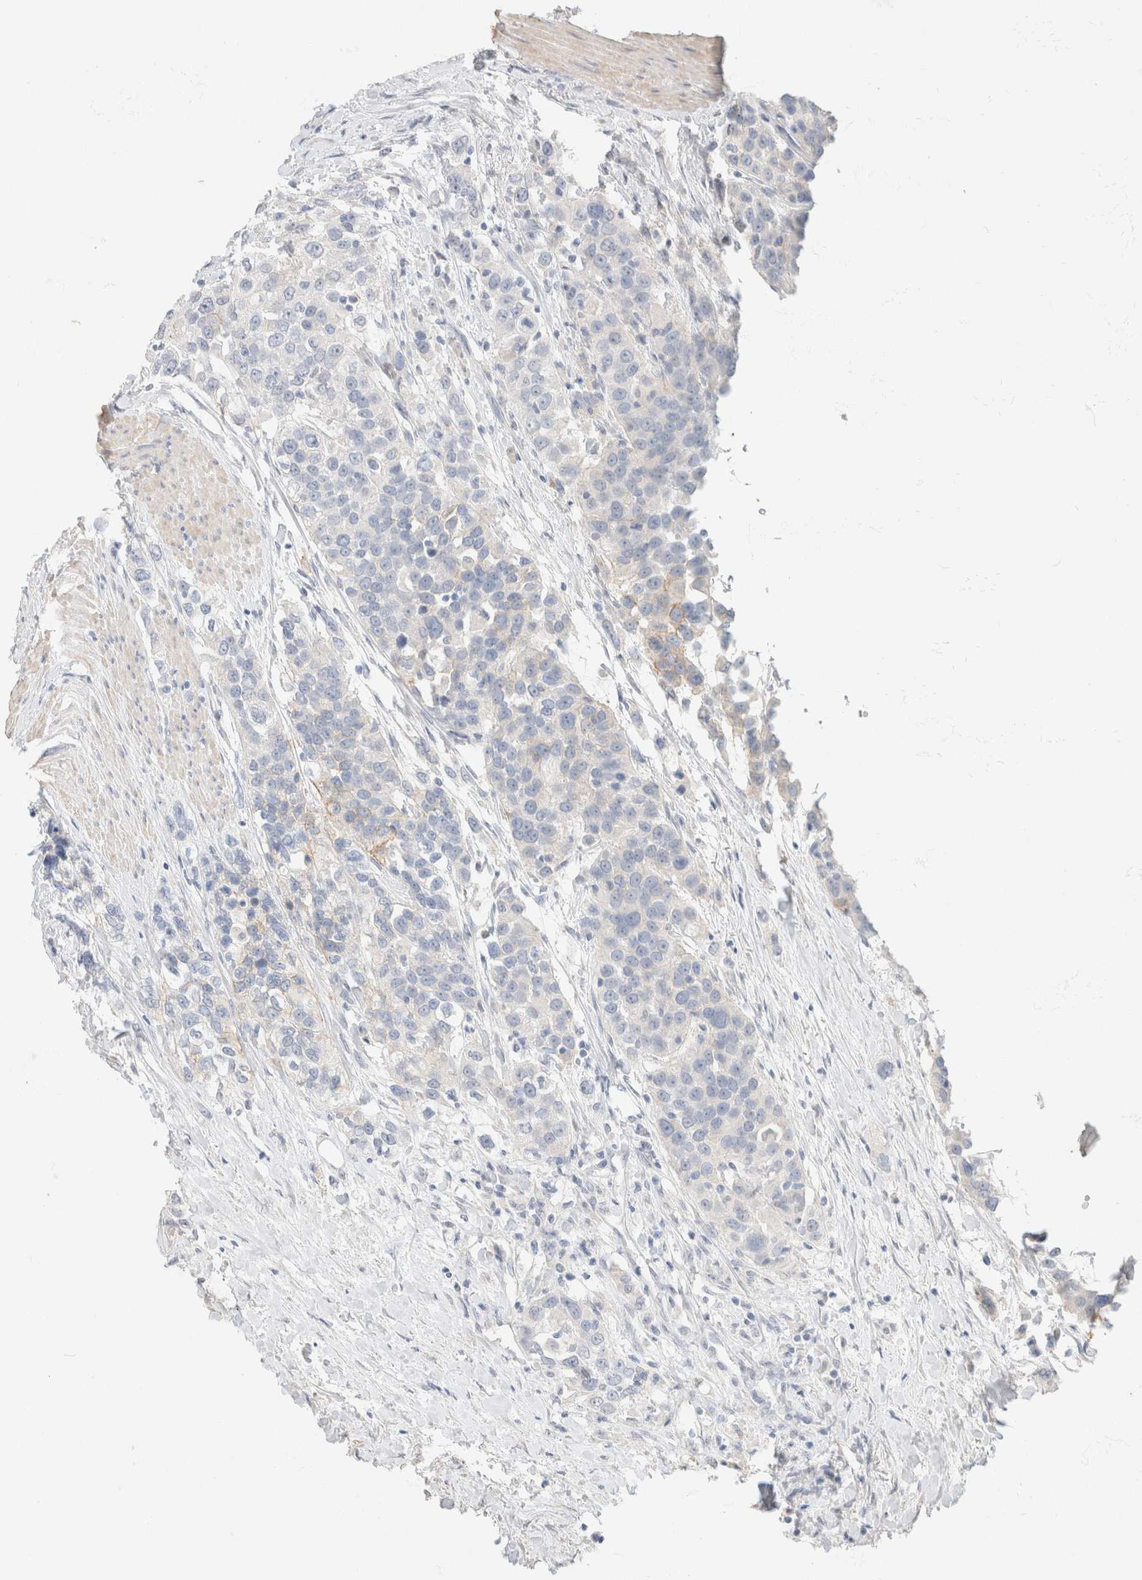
{"staining": {"intensity": "weak", "quantity": "<25%", "location": "cytoplasmic/membranous"}, "tissue": "urothelial cancer", "cell_type": "Tumor cells", "image_type": "cancer", "snomed": [{"axis": "morphology", "description": "Urothelial carcinoma, High grade"}, {"axis": "topography", "description": "Urinary bladder"}], "caption": "This micrograph is of urothelial cancer stained with IHC to label a protein in brown with the nuclei are counter-stained blue. There is no positivity in tumor cells.", "gene": "CA12", "patient": {"sex": "female", "age": 80}}